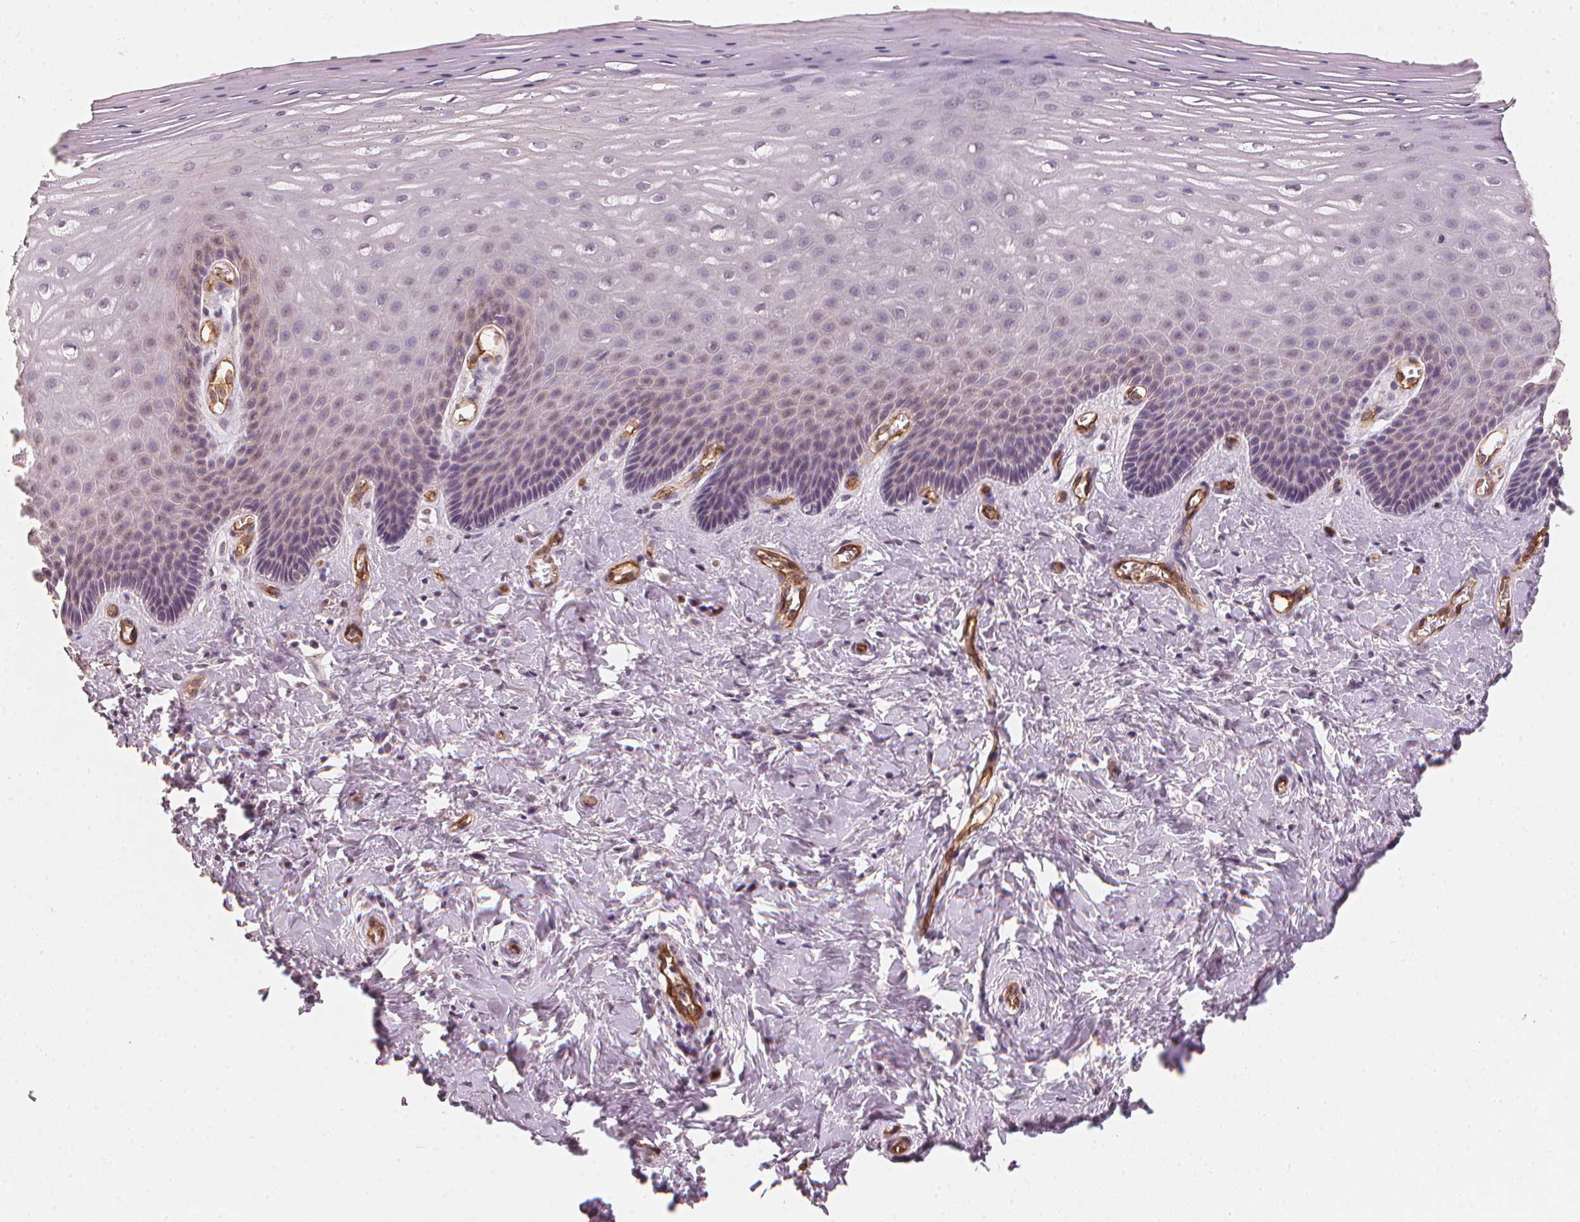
{"staining": {"intensity": "weak", "quantity": "25%-75%", "location": "cytoplasmic/membranous"}, "tissue": "vagina", "cell_type": "Squamous epithelial cells", "image_type": "normal", "snomed": [{"axis": "morphology", "description": "Normal tissue, NOS"}, {"axis": "topography", "description": "Vagina"}], "caption": "IHC image of unremarkable vagina: vagina stained using IHC shows low levels of weak protein expression localized specifically in the cytoplasmic/membranous of squamous epithelial cells, appearing as a cytoplasmic/membranous brown color.", "gene": "CIB1", "patient": {"sex": "female", "age": 83}}